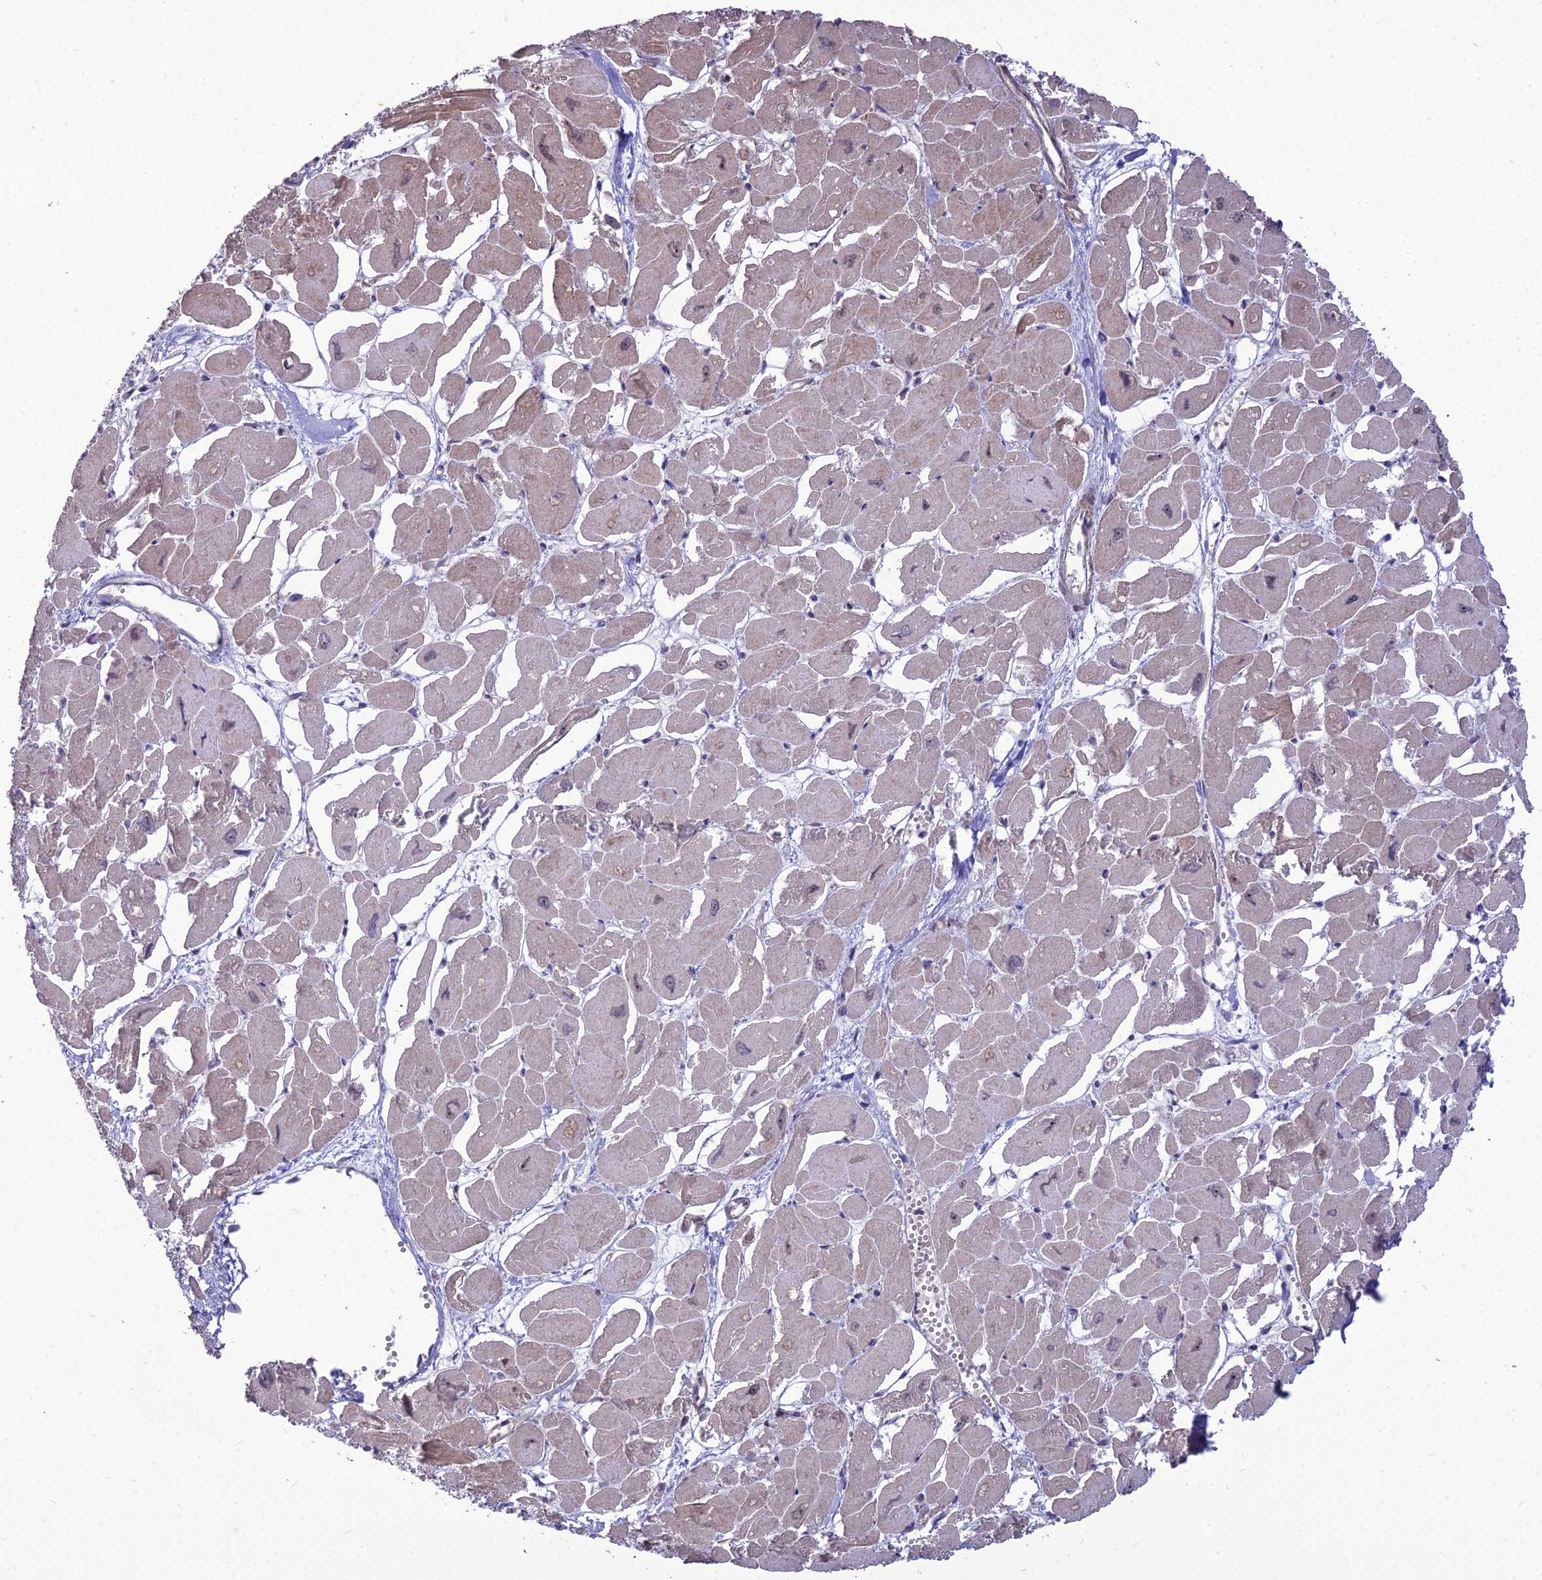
{"staining": {"intensity": "moderate", "quantity": "25%-75%", "location": "cytoplasmic/membranous"}, "tissue": "heart muscle", "cell_type": "Cardiomyocytes", "image_type": "normal", "snomed": [{"axis": "morphology", "description": "Normal tissue, NOS"}, {"axis": "topography", "description": "Heart"}], "caption": "Protein analysis of benign heart muscle displays moderate cytoplasmic/membranous positivity in approximately 25%-75% of cardiomyocytes.", "gene": "TSPYL2", "patient": {"sex": "male", "age": 54}}